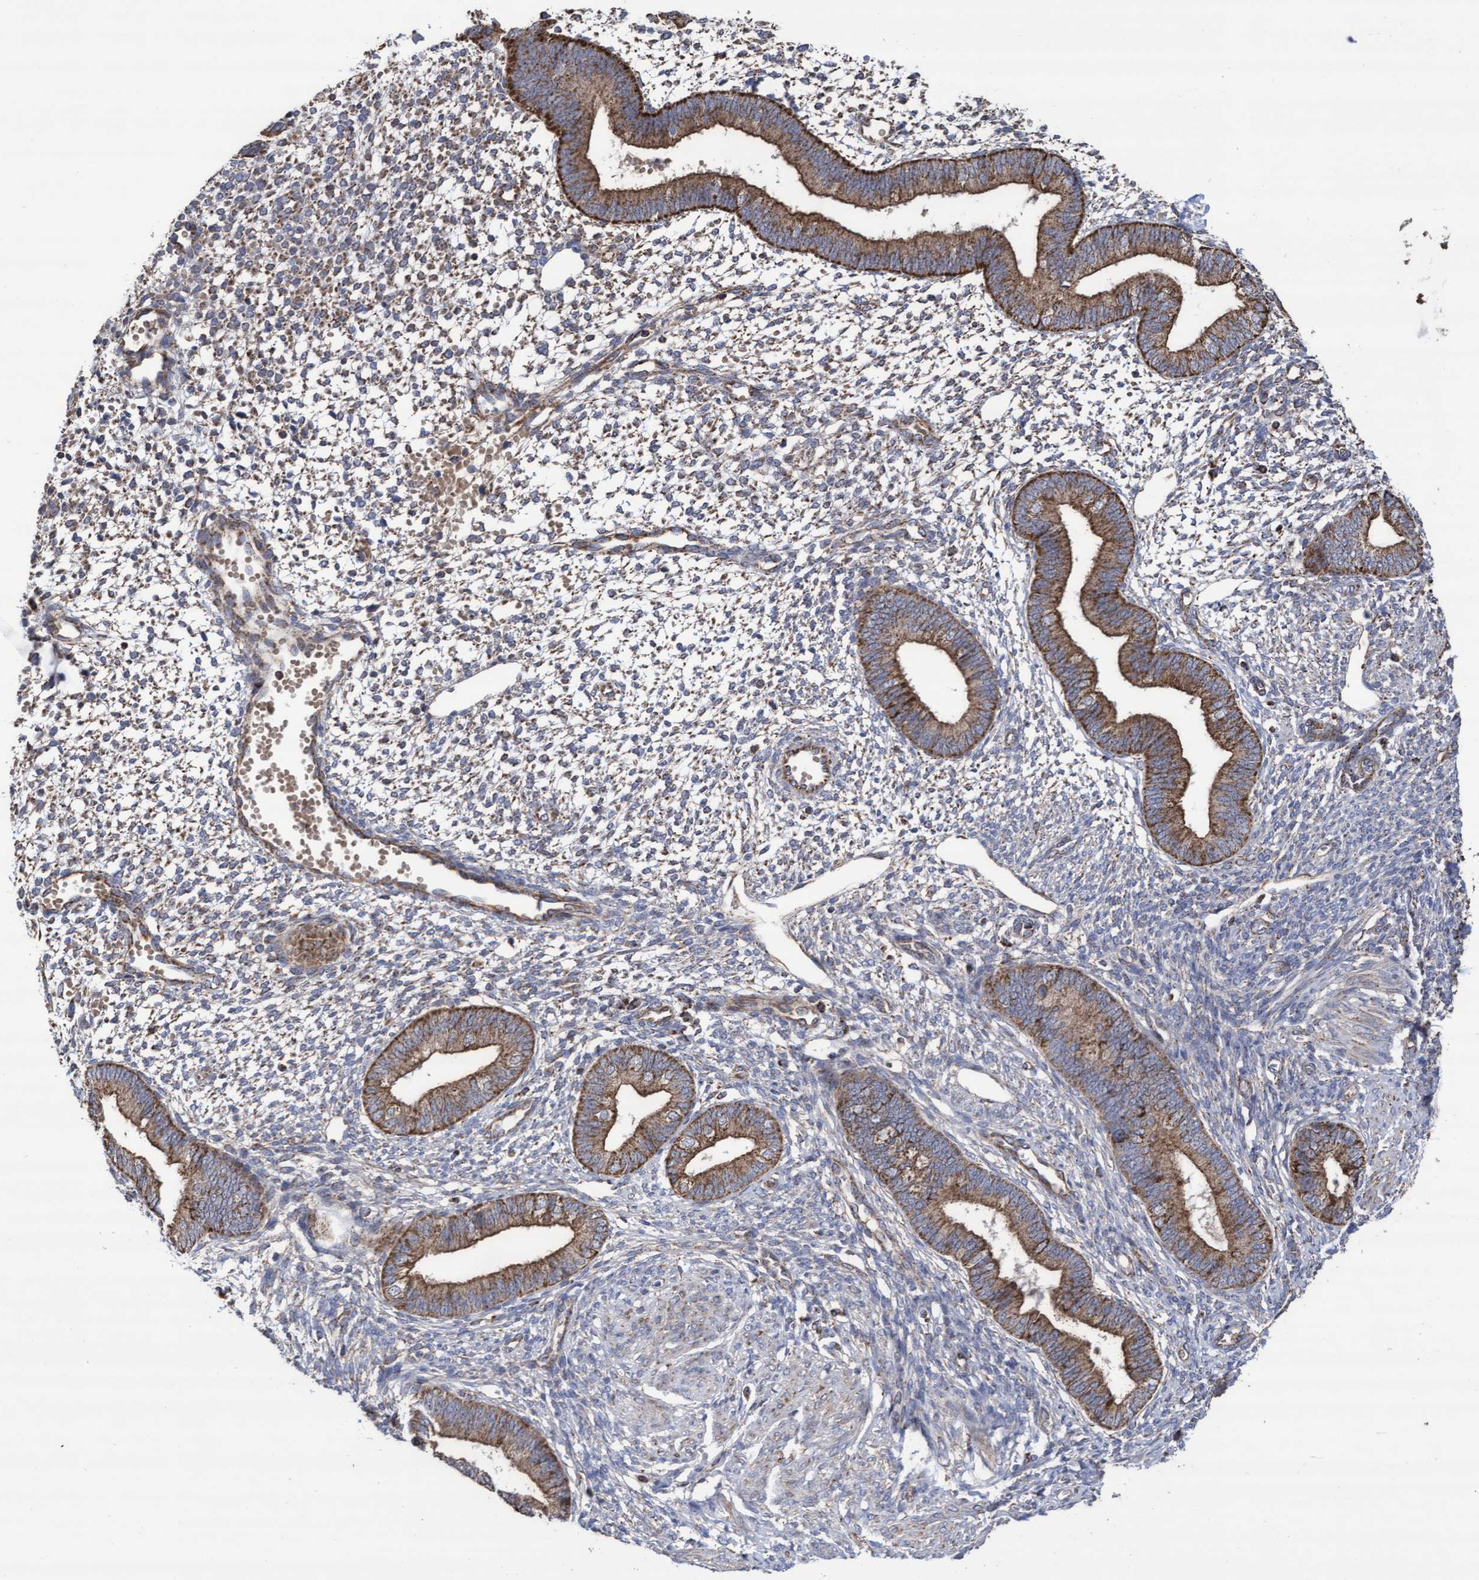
{"staining": {"intensity": "weak", "quantity": "<25%", "location": "cytoplasmic/membranous"}, "tissue": "endometrium", "cell_type": "Cells in endometrial stroma", "image_type": "normal", "snomed": [{"axis": "morphology", "description": "Normal tissue, NOS"}, {"axis": "topography", "description": "Endometrium"}], "caption": "Immunohistochemistry of unremarkable human endometrium reveals no expression in cells in endometrial stroma.", "gene": "COBL", "patient": {"sex": "female", "age": 46}}